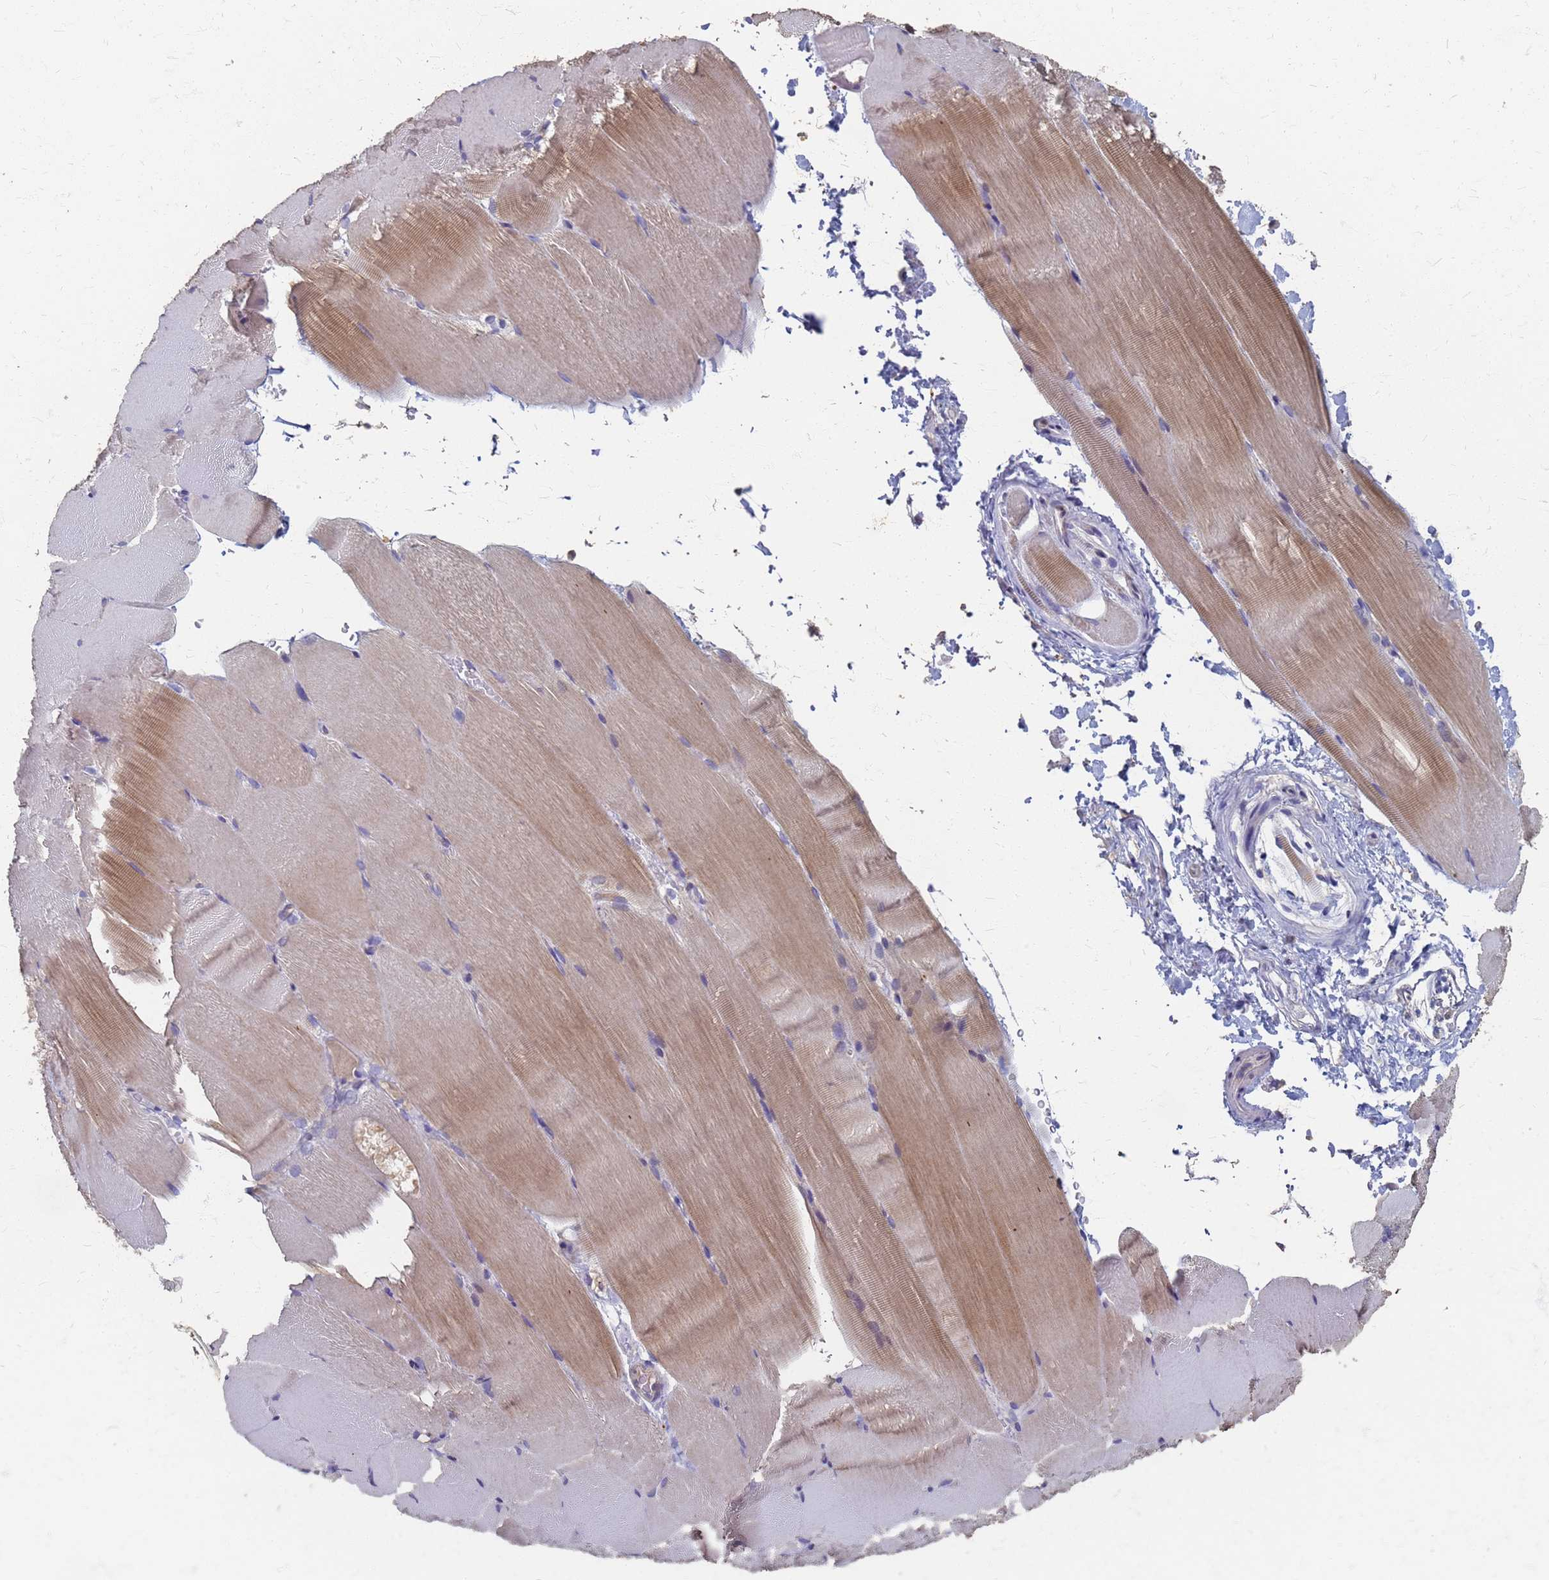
{"staining": {"intensity": "moderate", "quantity": "25%-75%", "location": "cytoplasmic/membranous"}, "tissue": "skeletal muscle", "cell_type": "Myocytes", "image_type": "normal", "snomed": [{"axis": "morphology", "description": "Normal tissue, NOS"}, {"axis": "topography", "description": "Skeletal muscle"}, {"axis": "topography", "description": "Parathyroid gland"}], "caption": "Immunohistochemical staining of benign human skeletal muscle reveals 25%-75% levels of moderate cytoplasmic/membranous protein positivity in about 25%-75% of myocytes. The staining is performed using DAB (3,3'-diaminobenzidine) brown chromogen to label protein expression. The nuclei are counter-stained blue using hematoxylin.", "gene": "KRCC1", "patient": {"sex": "female", "age": 37}}